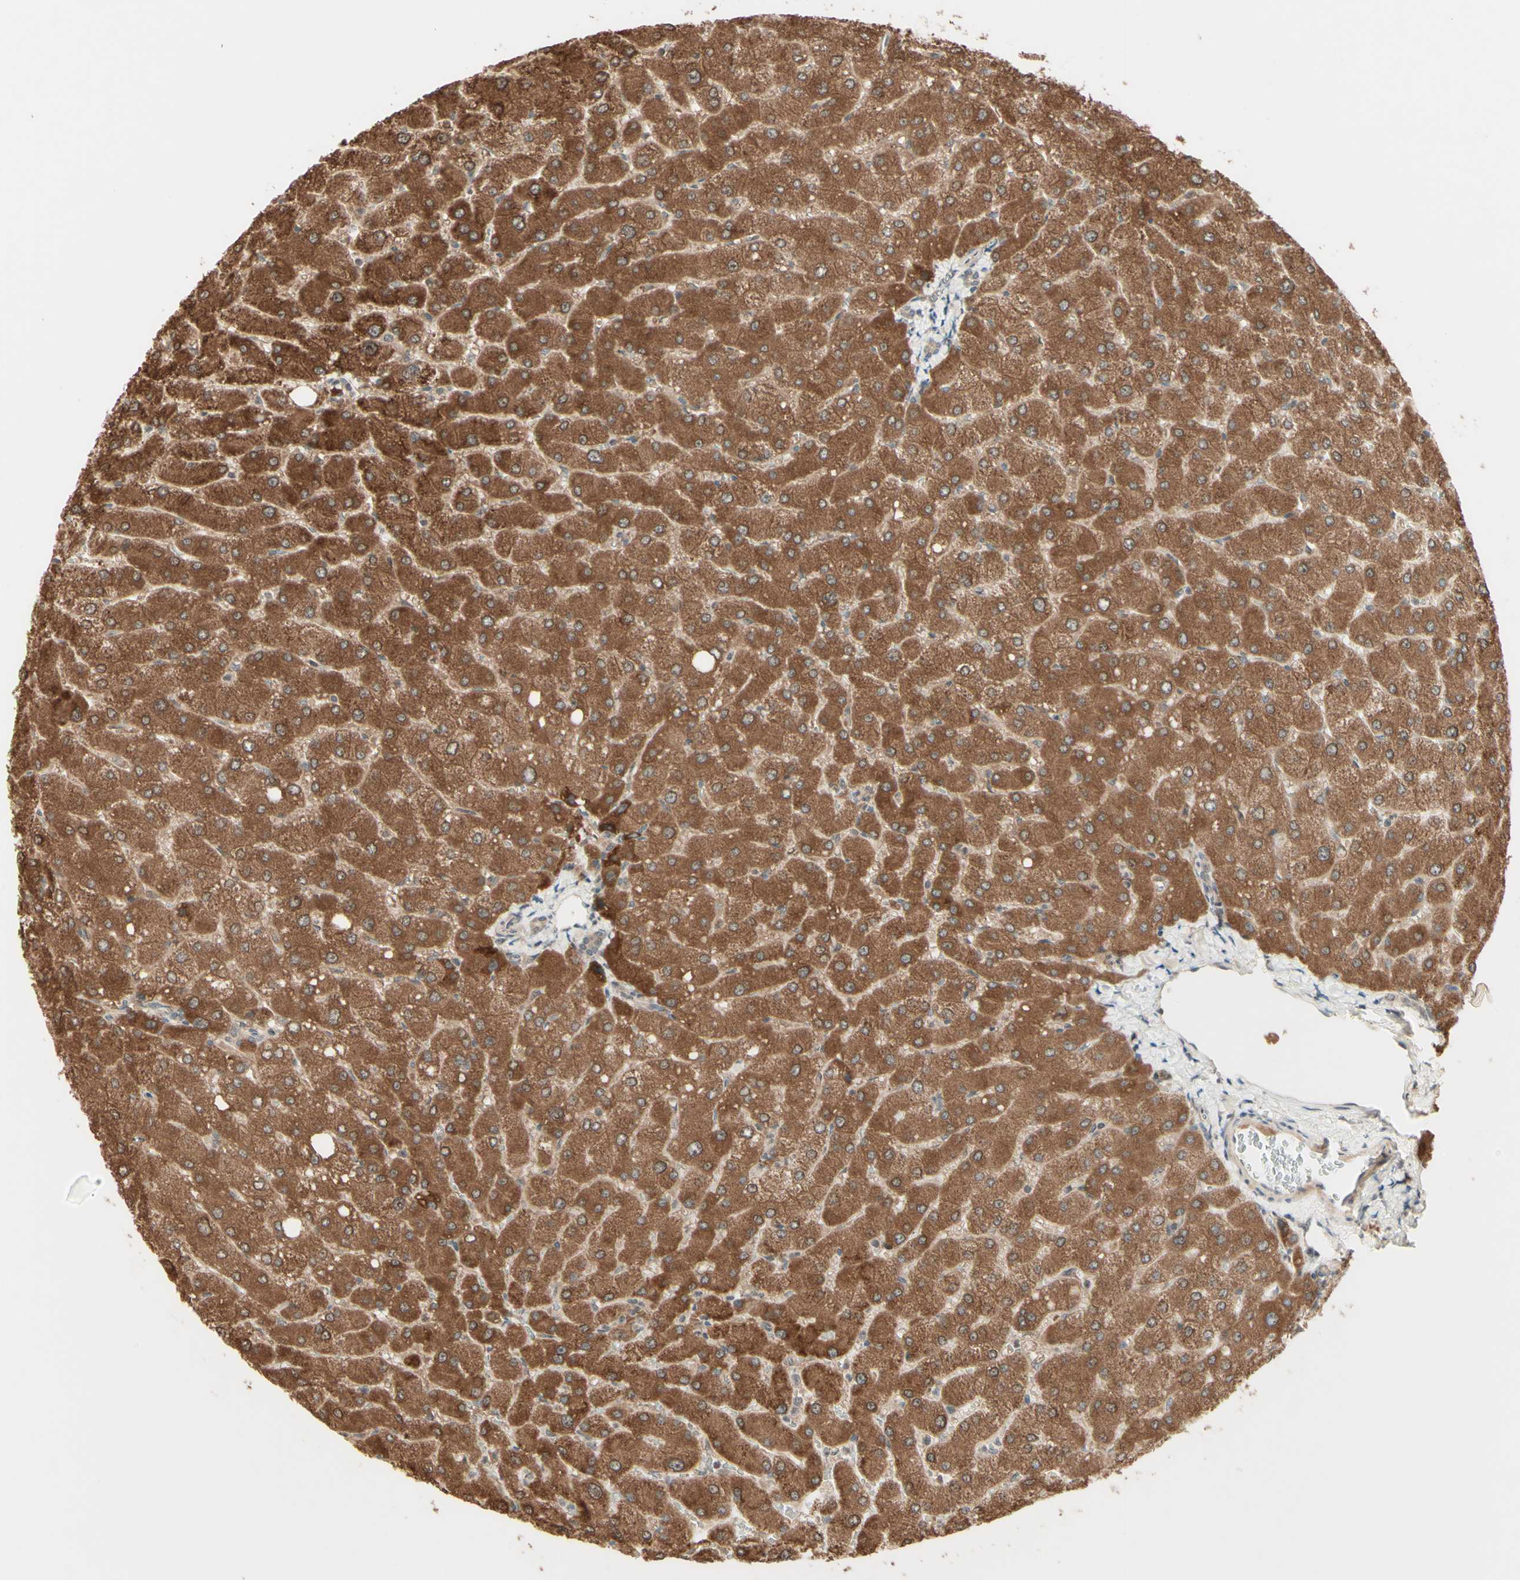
{"staining": {"intensity": "negative", "quantity": "none", "location": "none"}, "tissue": "liver", "cell_type": "Cholangiocytes", "image_type": "normal", "snomed": [{"axis": "morphology", "description": "Normal tissue, NOS"}, {"axis": "topography", "description": "Liver"}], "caption": "Human liver stained for a protein using immunohistochemistry displays no expression in cholangiocytes.", "gene": "ZW10", "patient": {"sex": "male", "age": 55}}